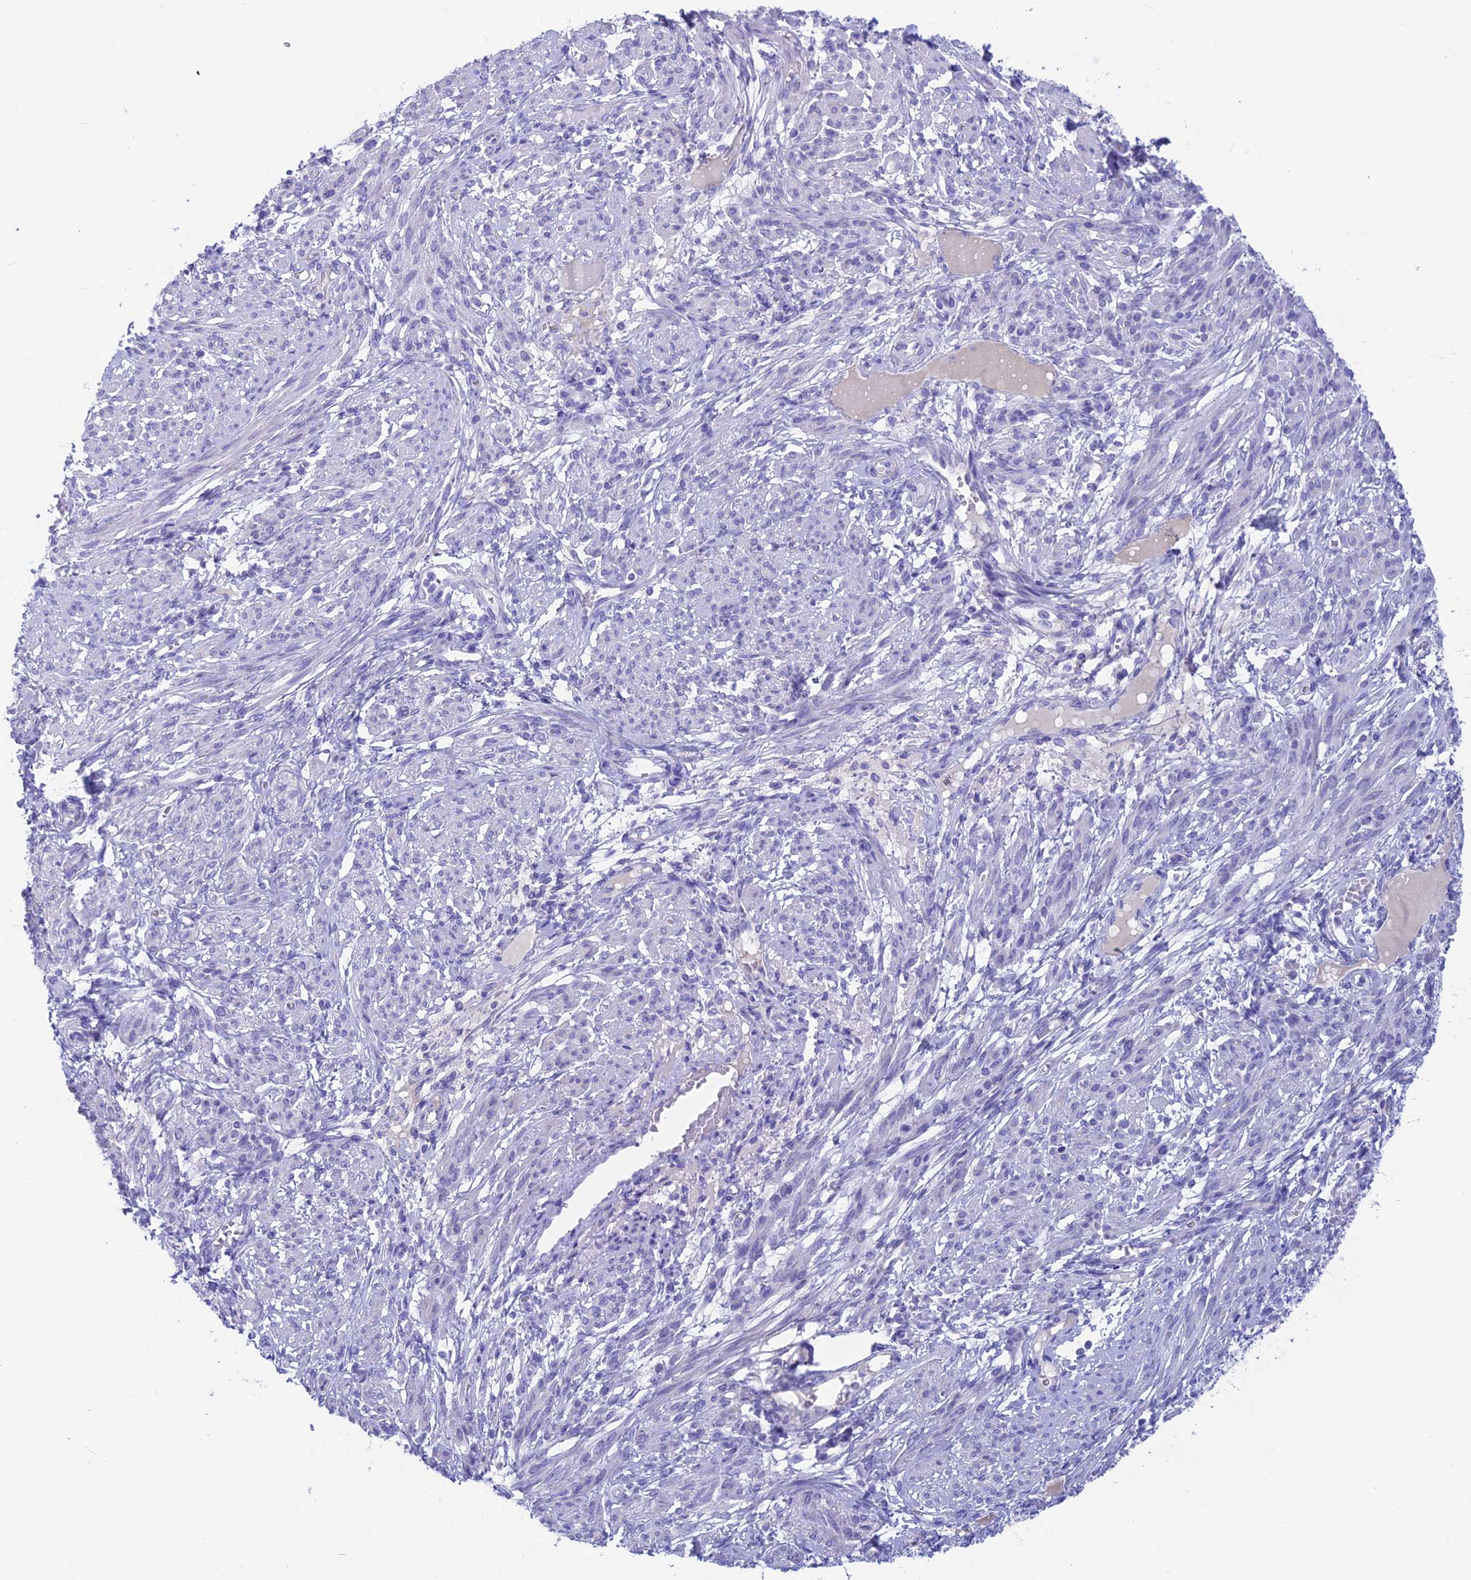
{"staining": {"intensity": "negative", "quantity": "none", "location": "none"}, "tissue": "smooth muscle", "cell_type": "Smooth muscle cells", "image_type": "normal", "snomed": [{"axis": "morphology", "description": "Normal tissue, NOS"}, {"axis": "topography", "description": "Smooth muscle"}], "caption": "The IHC photomicrograph has no significant expression in smooth muscle cells of smooth muscle.", "gene": "SNTN", "patient": {"sex": "female", "age": 39}}